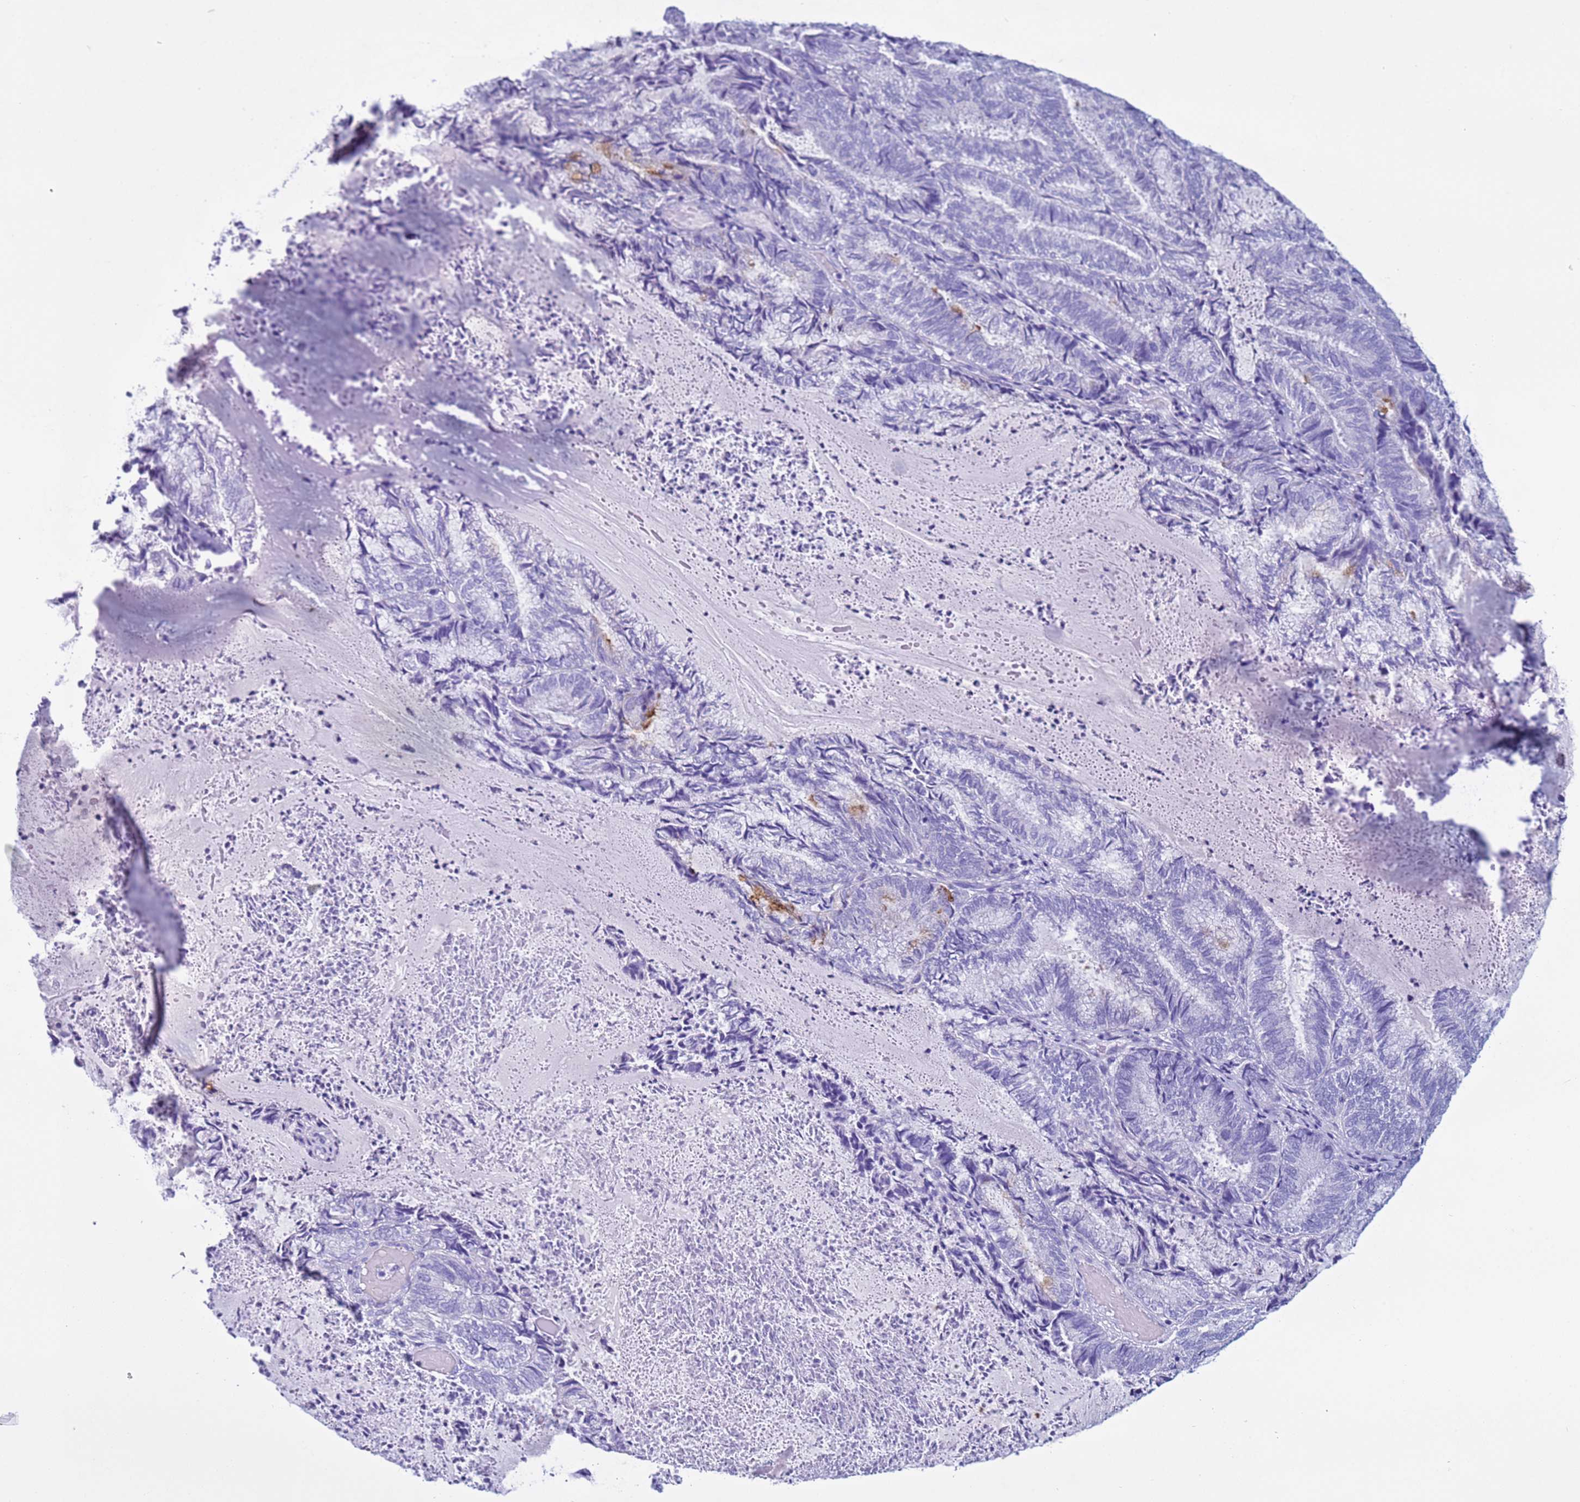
{"staining": {"intensity": "negative", "quantity": "none", "location": "none"}, "tissue": "endometrial cancer", "cell_type": "Tumor cells", "image_type": "cancer", "snomed": [{"axis": "morphology", "description": "Adenocarcinoma, NOS"}, {"axis": "topography", "description": "Endometrium"}], "caption": "Tumor cells show no significant expression in endometrial cancer.", "gene": "CST4", "patient": {"sex": "female", "age": 80}}